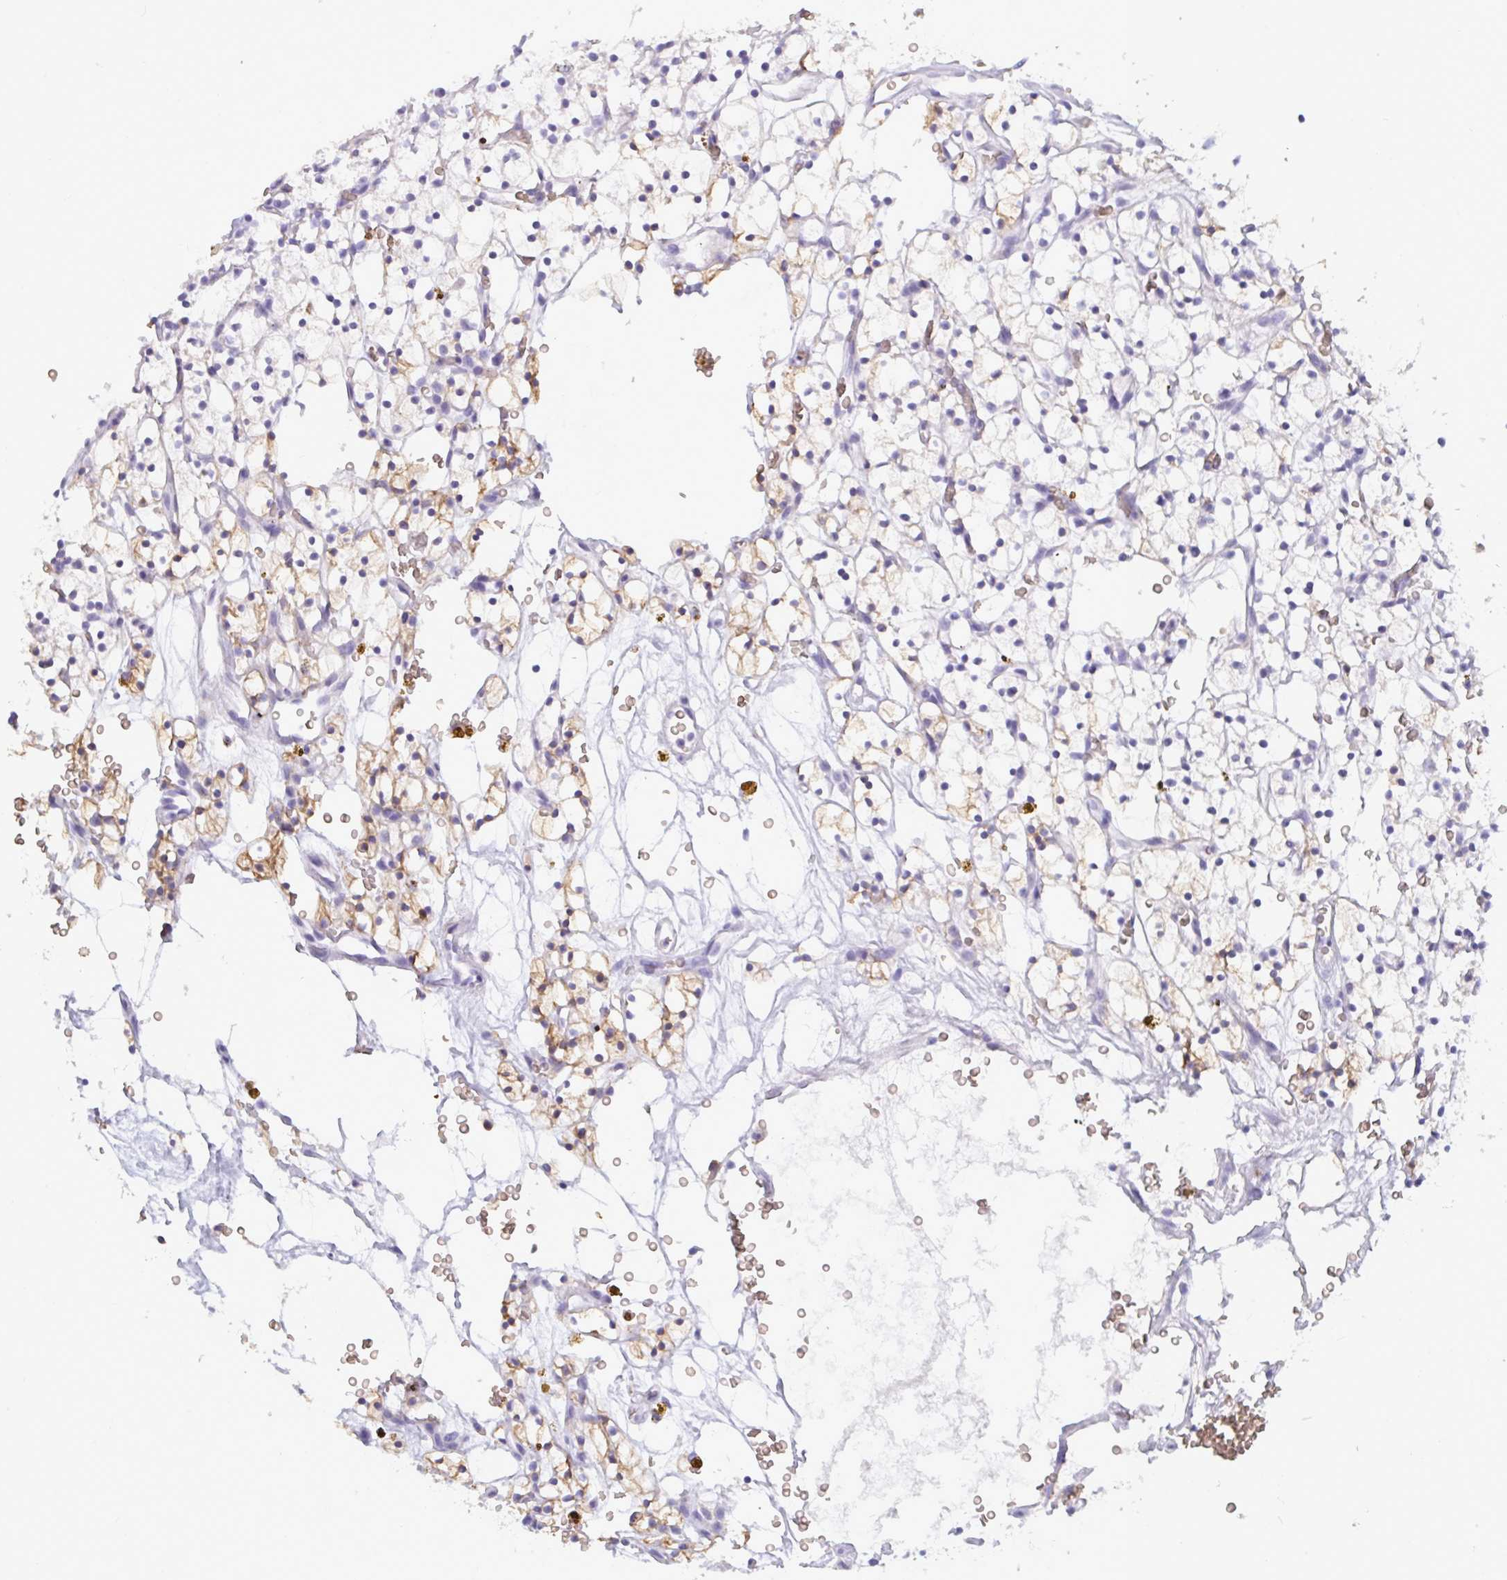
{"staining": {"intensity": "weak", "quantity": "<25%", "location": "cytoplasmic/membranous"}, "tissue": "renal cancer", "cell_type": "Tumor cells", "image_type": "cancer", "snomed": [{"axis": "morphology", "description": "Adenocarcinoma, NOS"}, {"axis": "topography", "description": "Kidney"}], "caption": "An image of renal cancer stained for a protein exhibits no brown staining in tumor cells.", "gene": "SLC2A1", "patient": {"sex": "female", "age": 64}}